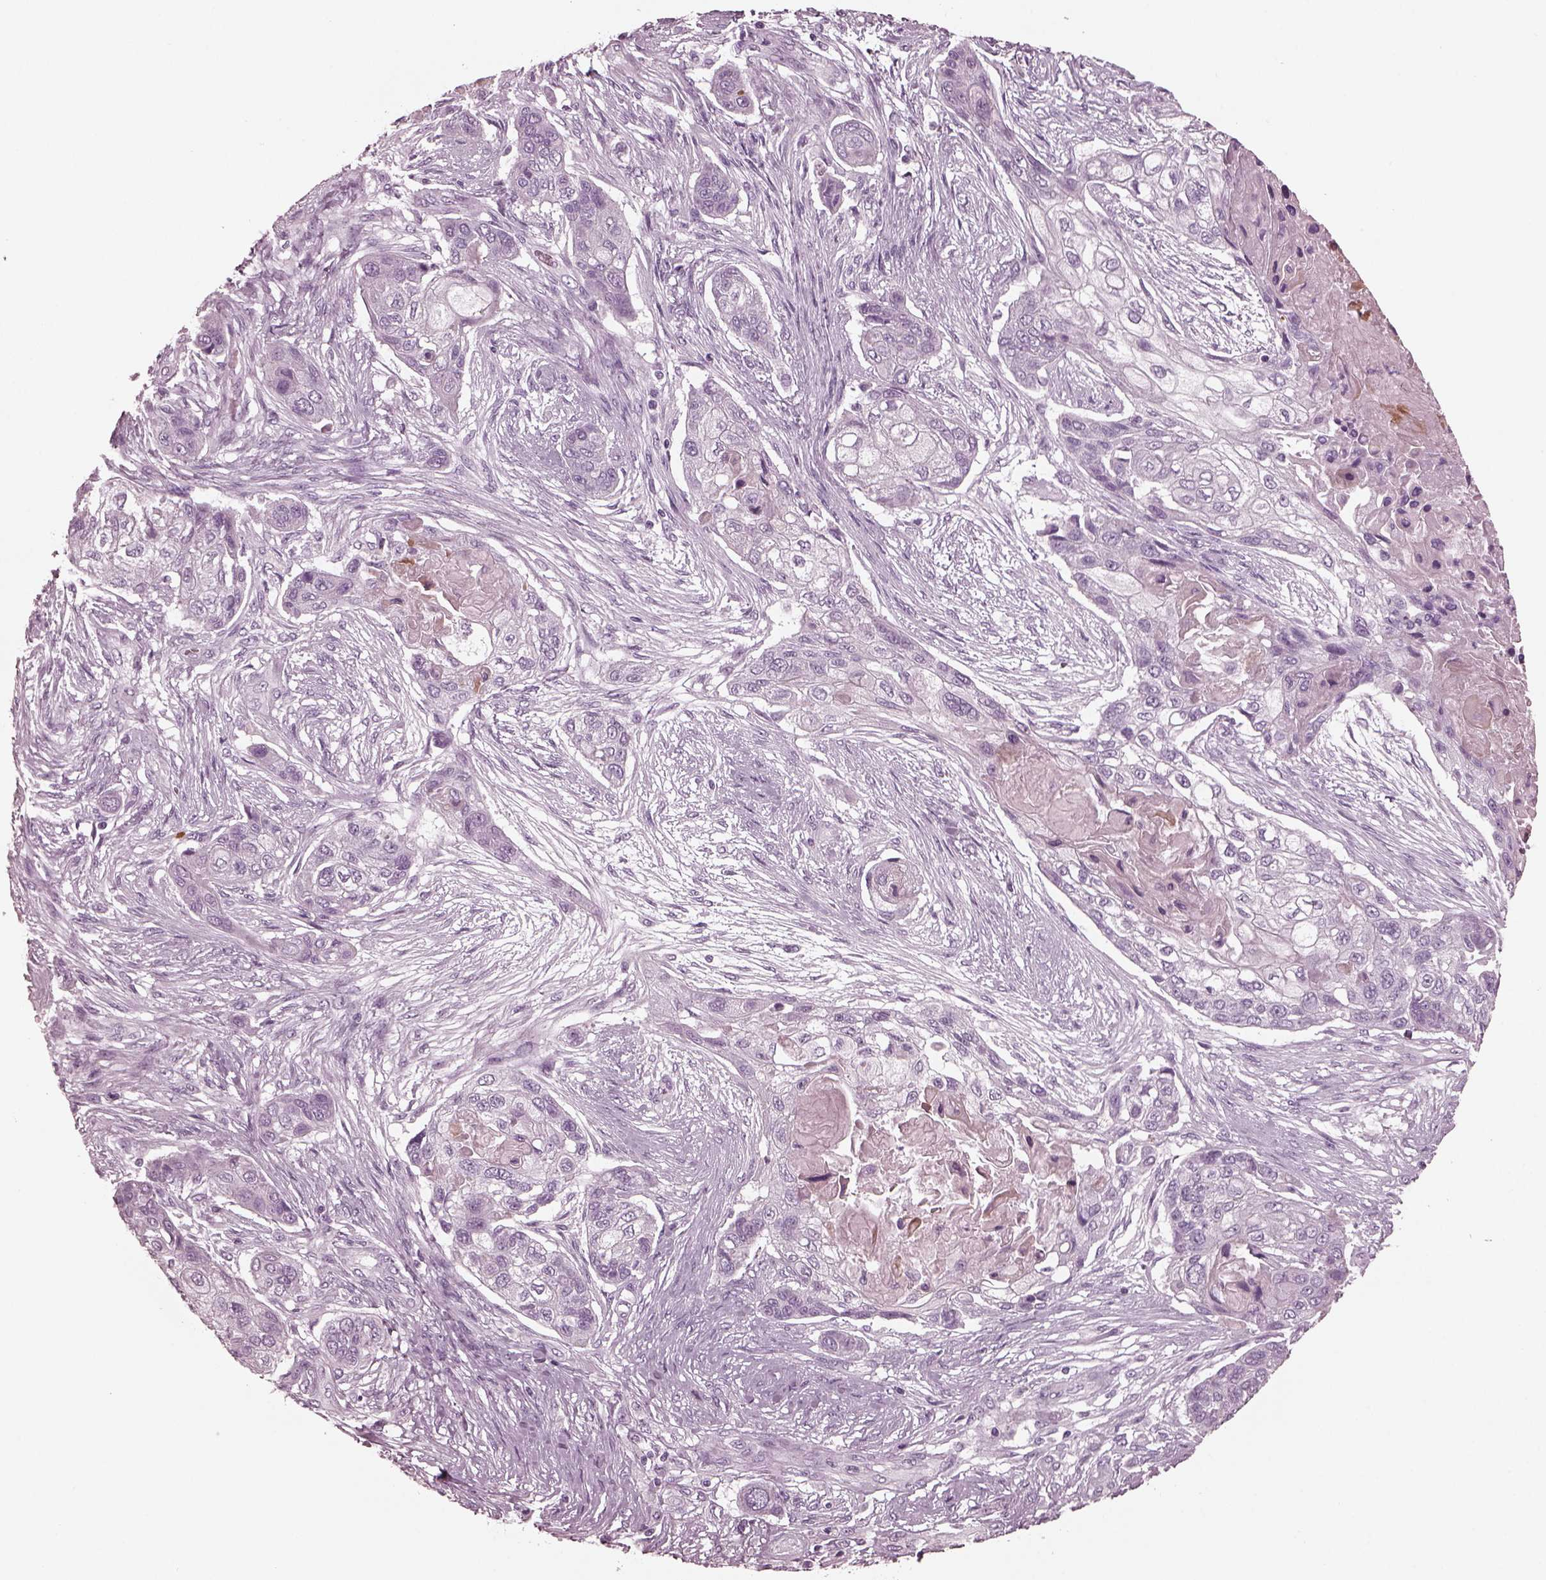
{"staining": {"intensity": "negative", "quantity": "none", "location": "none"}, "tissue": "lung cancer", "cell_type": "Tumor cells", "image_type": "cancer", "snomed": [{"axis": "morphology", "description": "Squamous cell carcinoma, NOS"}, {"axis": "topography", "description": "Lung"}], "caption": "This image is of lung squamous cell carcinoma stained with immunohistochemistry (IHC) to label a protein in brown with the nuclei are counter-stained blue. There is no positivity in tumor cells.", "gene": "GRM6", "patient": {"sex": "male", "age": 69}}